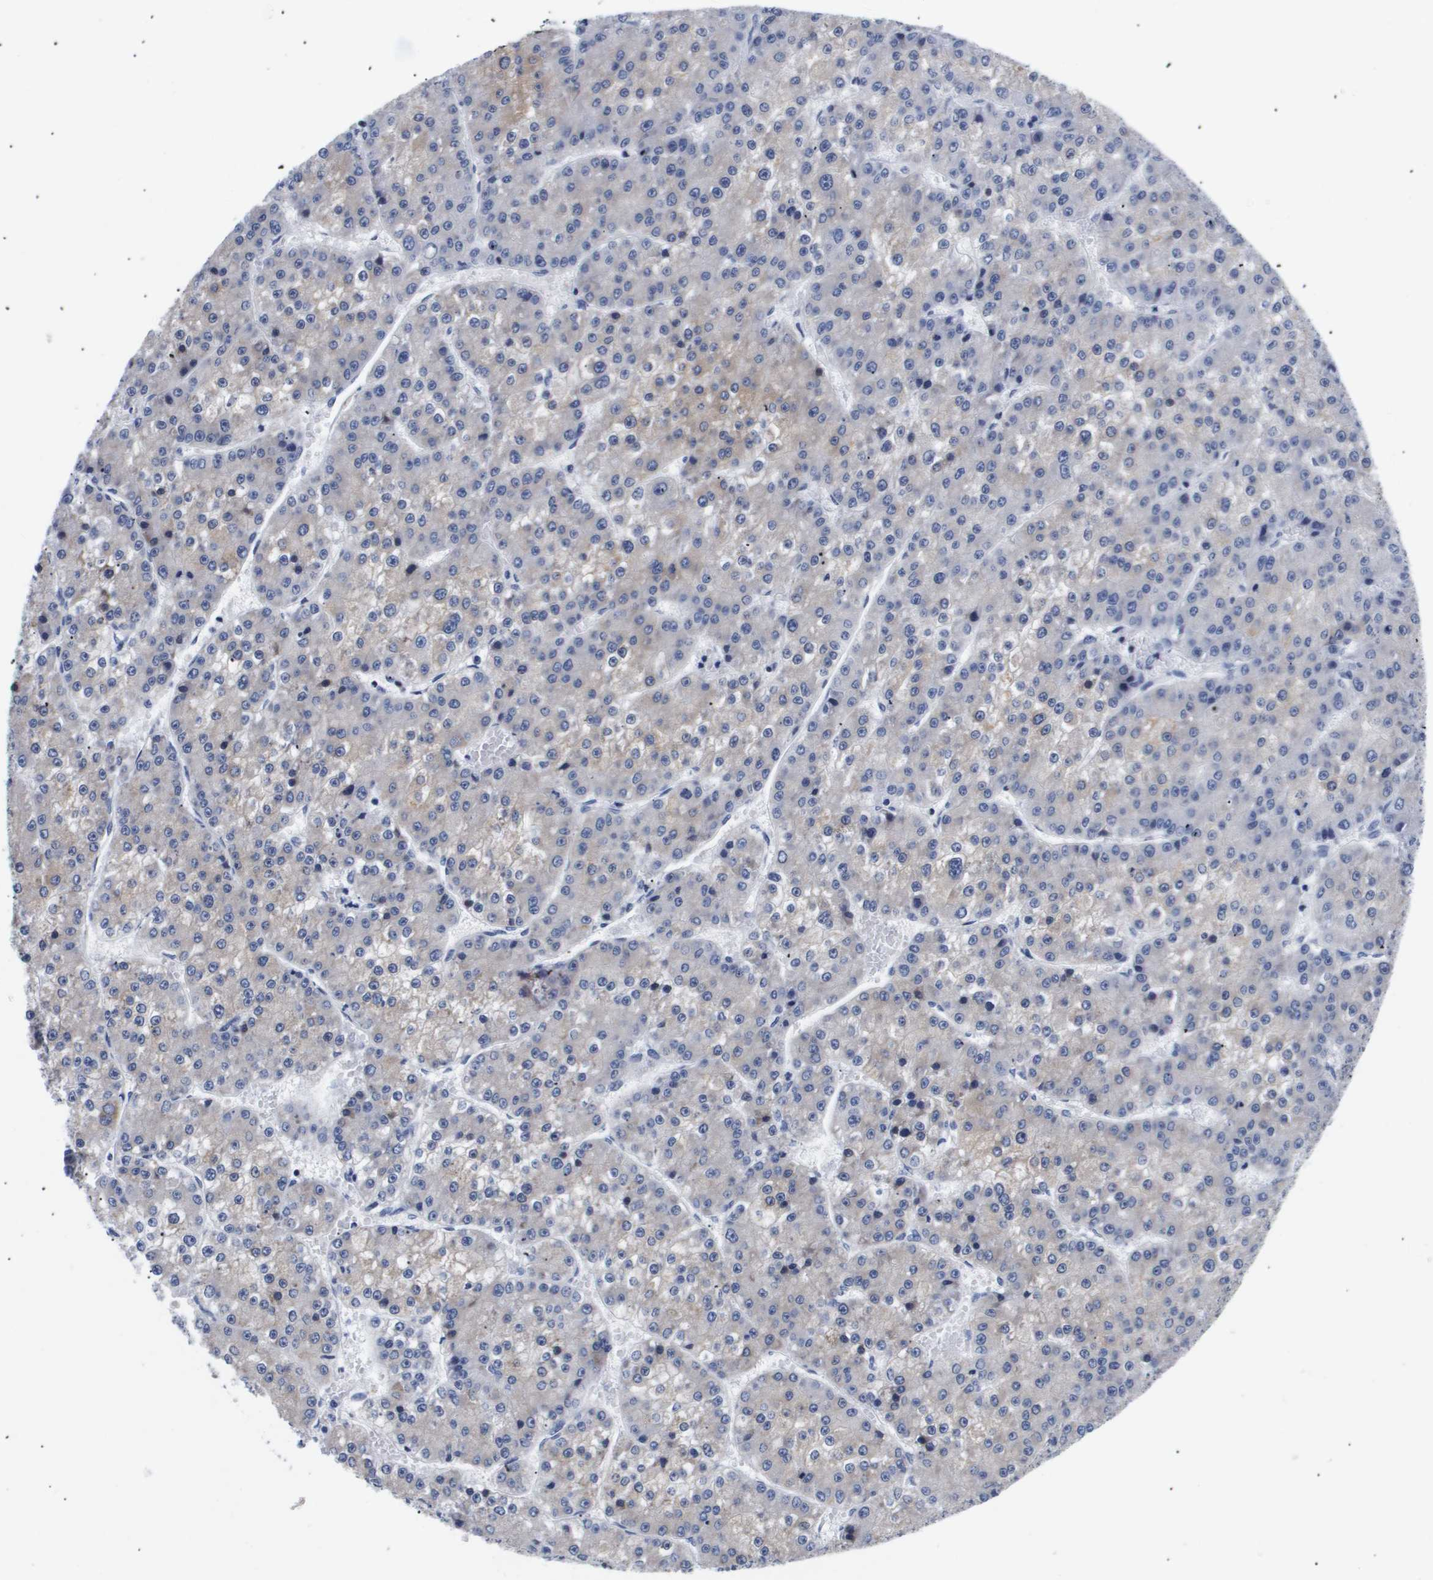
{"staining": {"intensity": "weak", "quantity": "25%-75%", "location": "cytoplasmic/membranous"}, "tissue": "liver cancer", "cell_type": "Tumor cells", "image_type": "cancer", "snomed": [{"axis": "morphology", "description": "Carcinoma, Hepatocellular, NOS"}, {"axis": "topography", "description": "Liver"}], "caption": "Liver cancer (hepatocellular carcinoma) stained with DAB (3,3'-diaminobenzidine) IHC demonstrates low levels of weak cytoplasmic/membranous expression in about 25%-75% of tumor cells.", "gene": "SHD", "patient": {"sex": "female", "age": 73}}